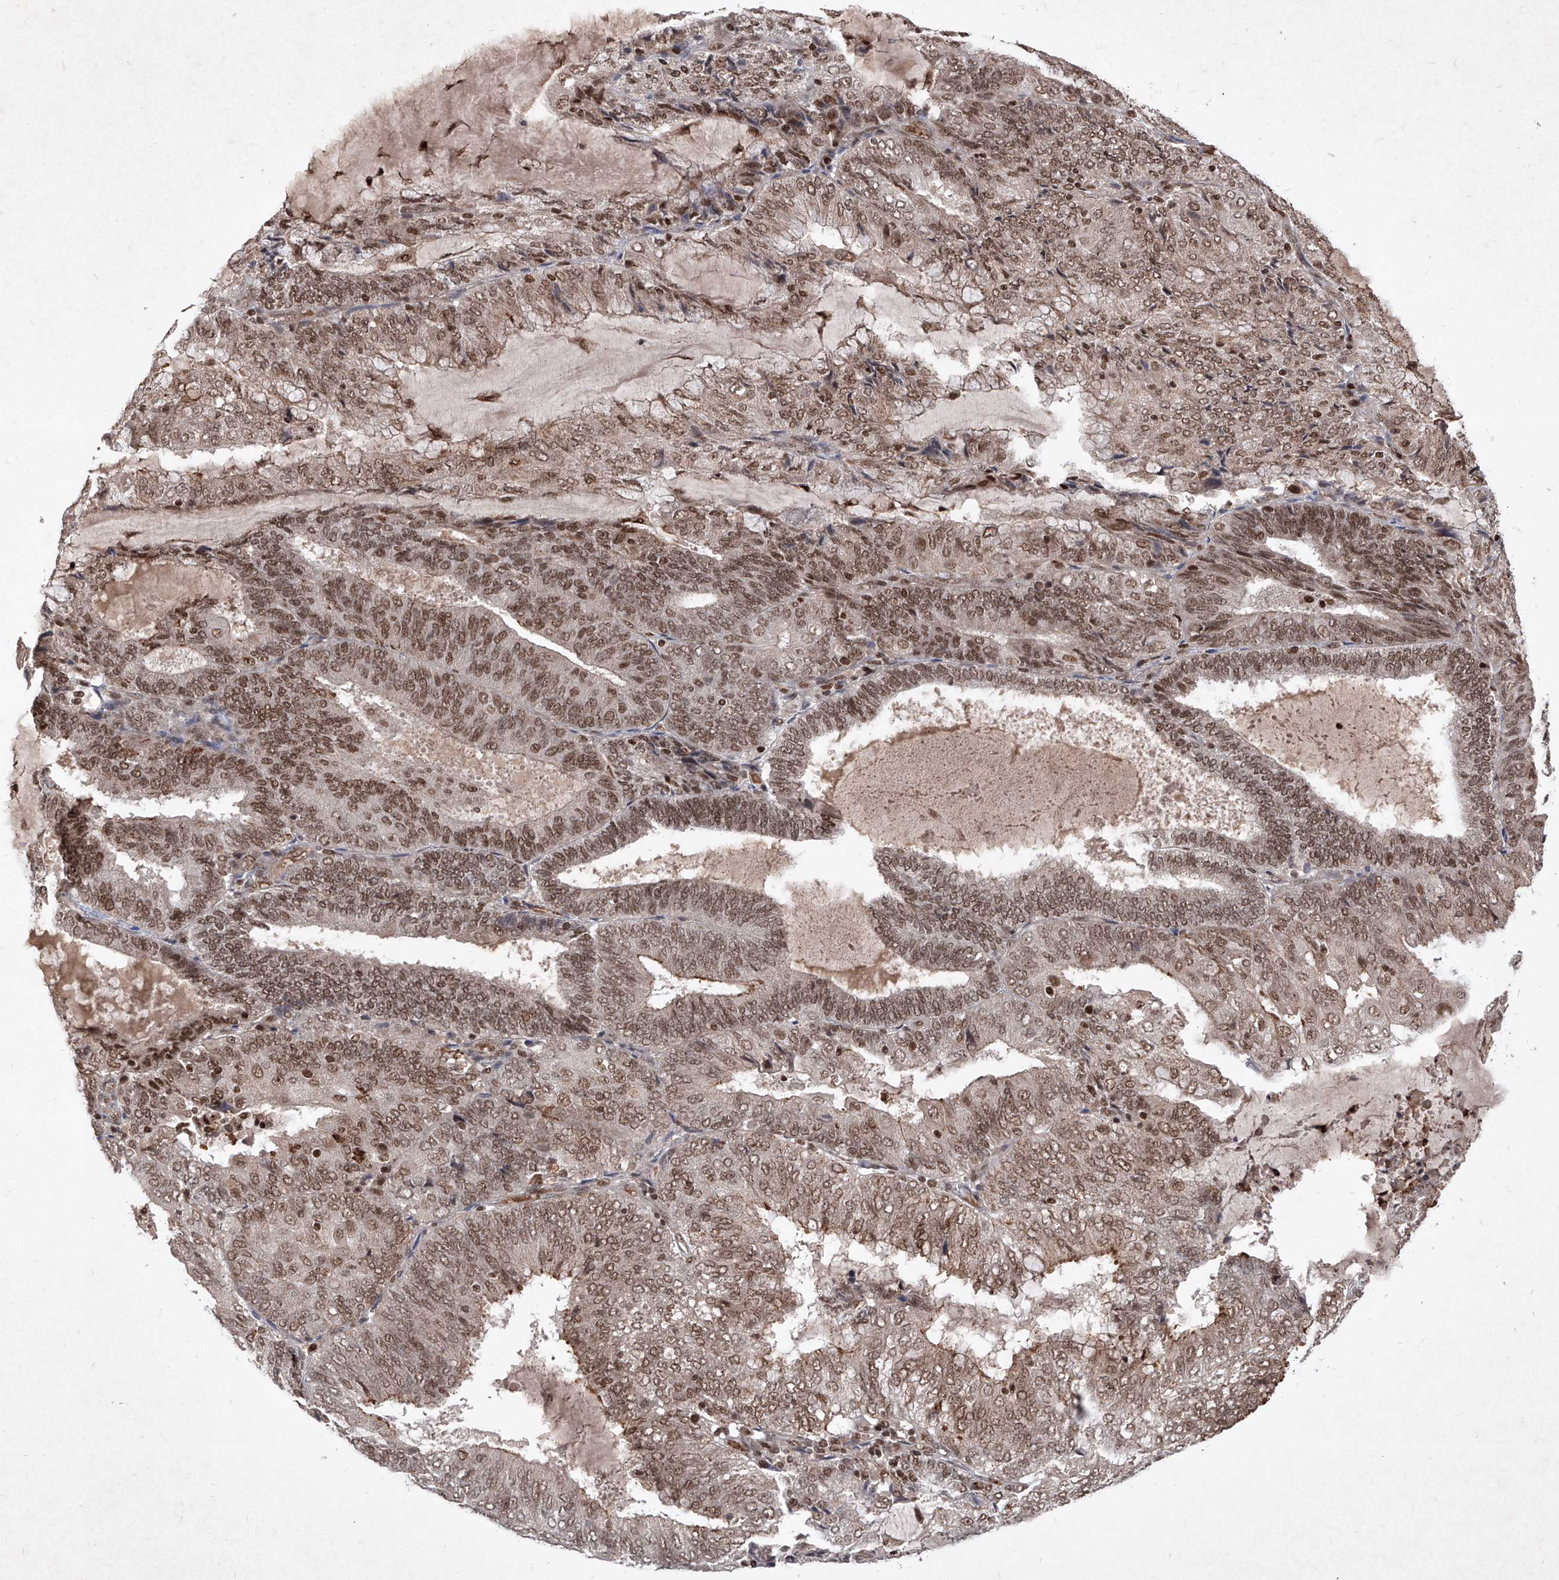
{"staining": {"intensity": "moderate", "quantity": ">75%", "location": "cytoplasmic/membranous,nuclear"}, "tissue": "endometrial cancer", "cell_type": "Tumor cells", "image_type": "cancer", "snomed": [{"axis": "morphology", "description": "Adenocarcinoma, NOS"}, {"axis": "topography", "description": "Endometrium"}], "caption": "Protein expression by immunohistochemistry displays moderate cytoplasmic/membranous and nuclear expression in about >75% of tumor cells in adenocarcinoma (endometrial). The protein of interest is shown in brown color, while the nuclei are stained blue.", "gene": "IRF2", "patient": {"sex": "female", "age": 81}}